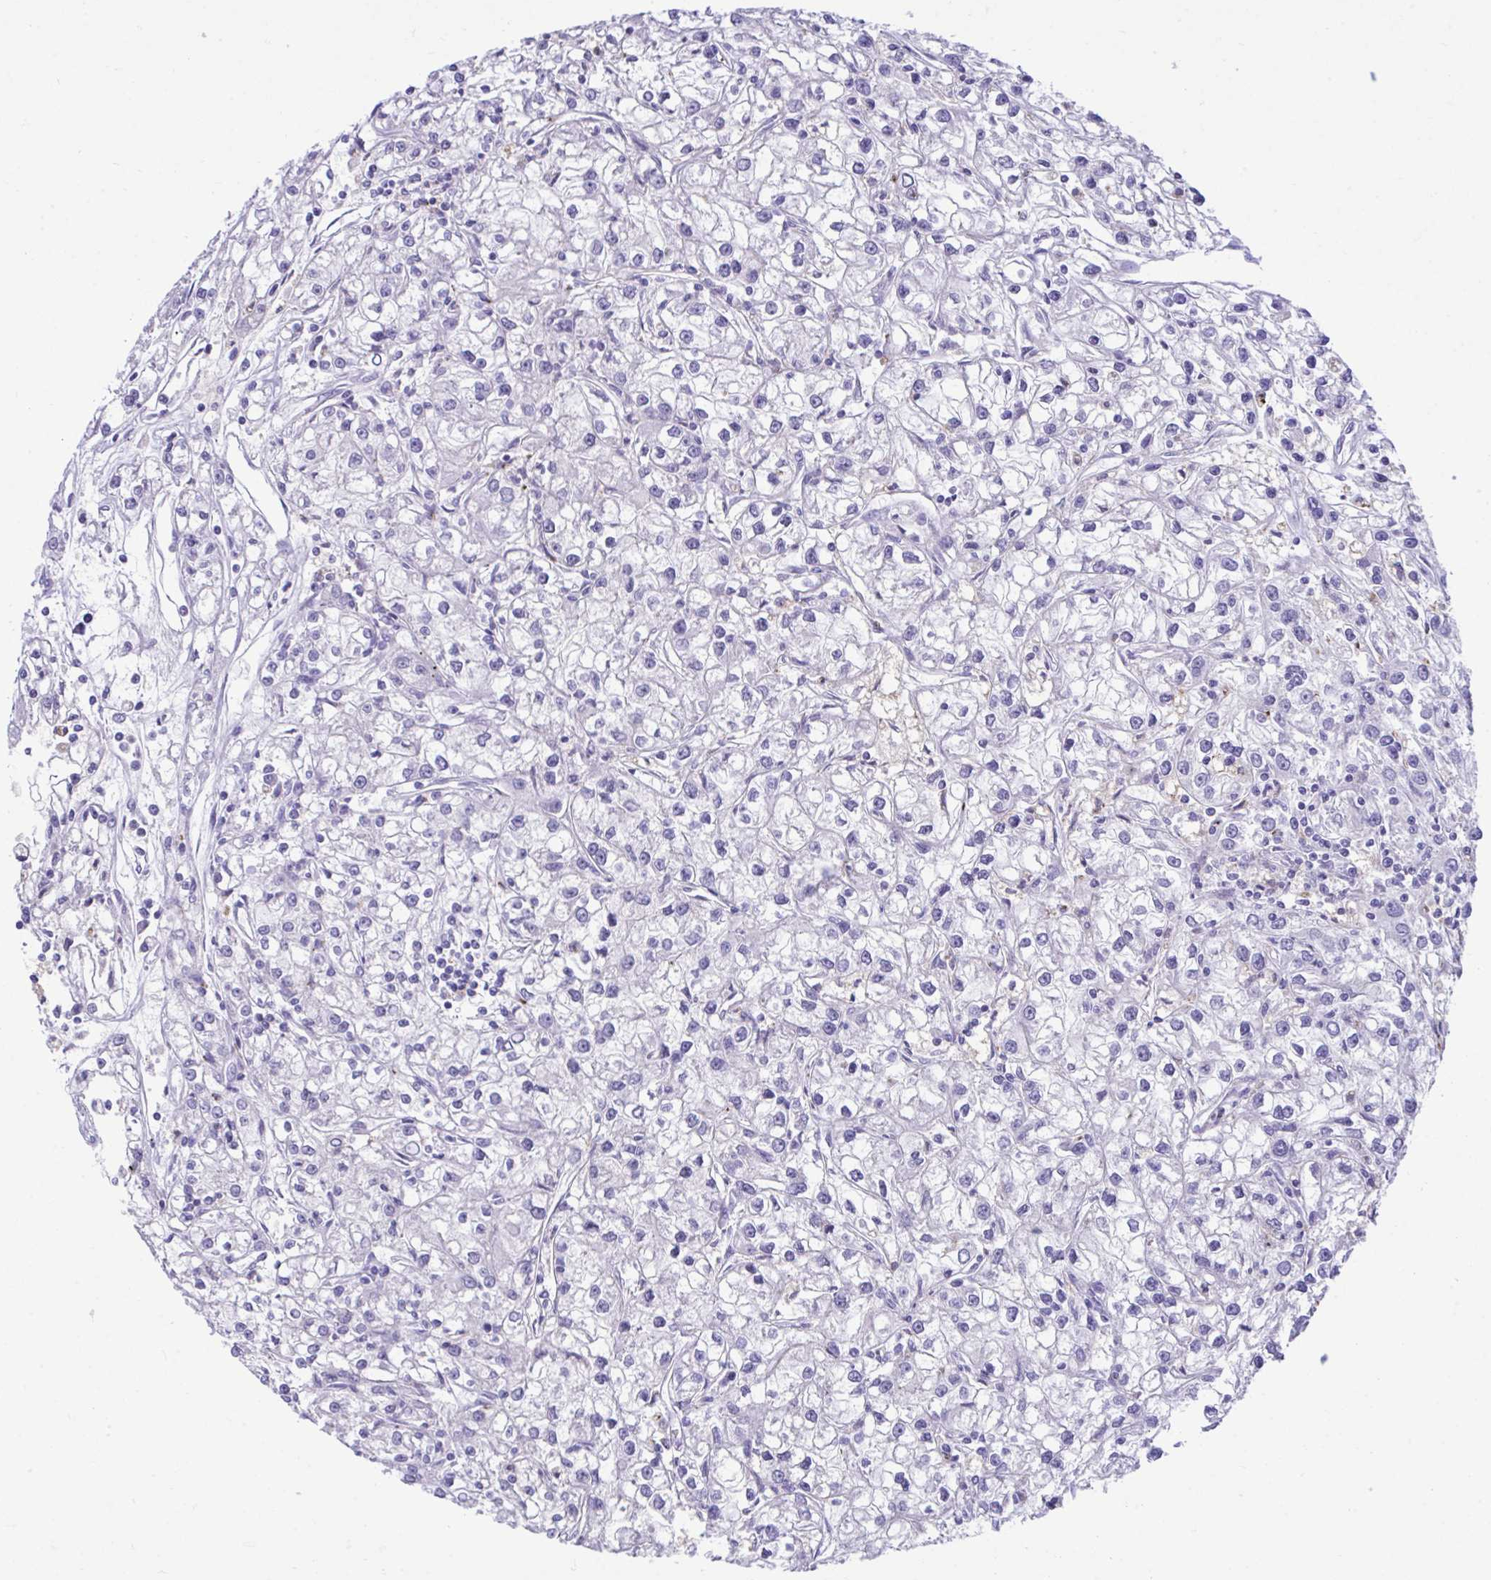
{"staining": {"intensity": "negative", "quantity": "none", "location": "none"}, "tissue": "renal cancer", "cell_type": "Tumor cells", "image_type": "cancer", "snomed": [{"axis": "morphology", "description": "Adenocarcinoma, NOS"}, {"axis": "topography", "description": "Kidney"}], "caption": "An image of renal adenocarcinoma stained for a protein displays no brown staining in tumor cells.", "gene": "PLEKHH1", "patient": {"sex": "female", "age": 59}}